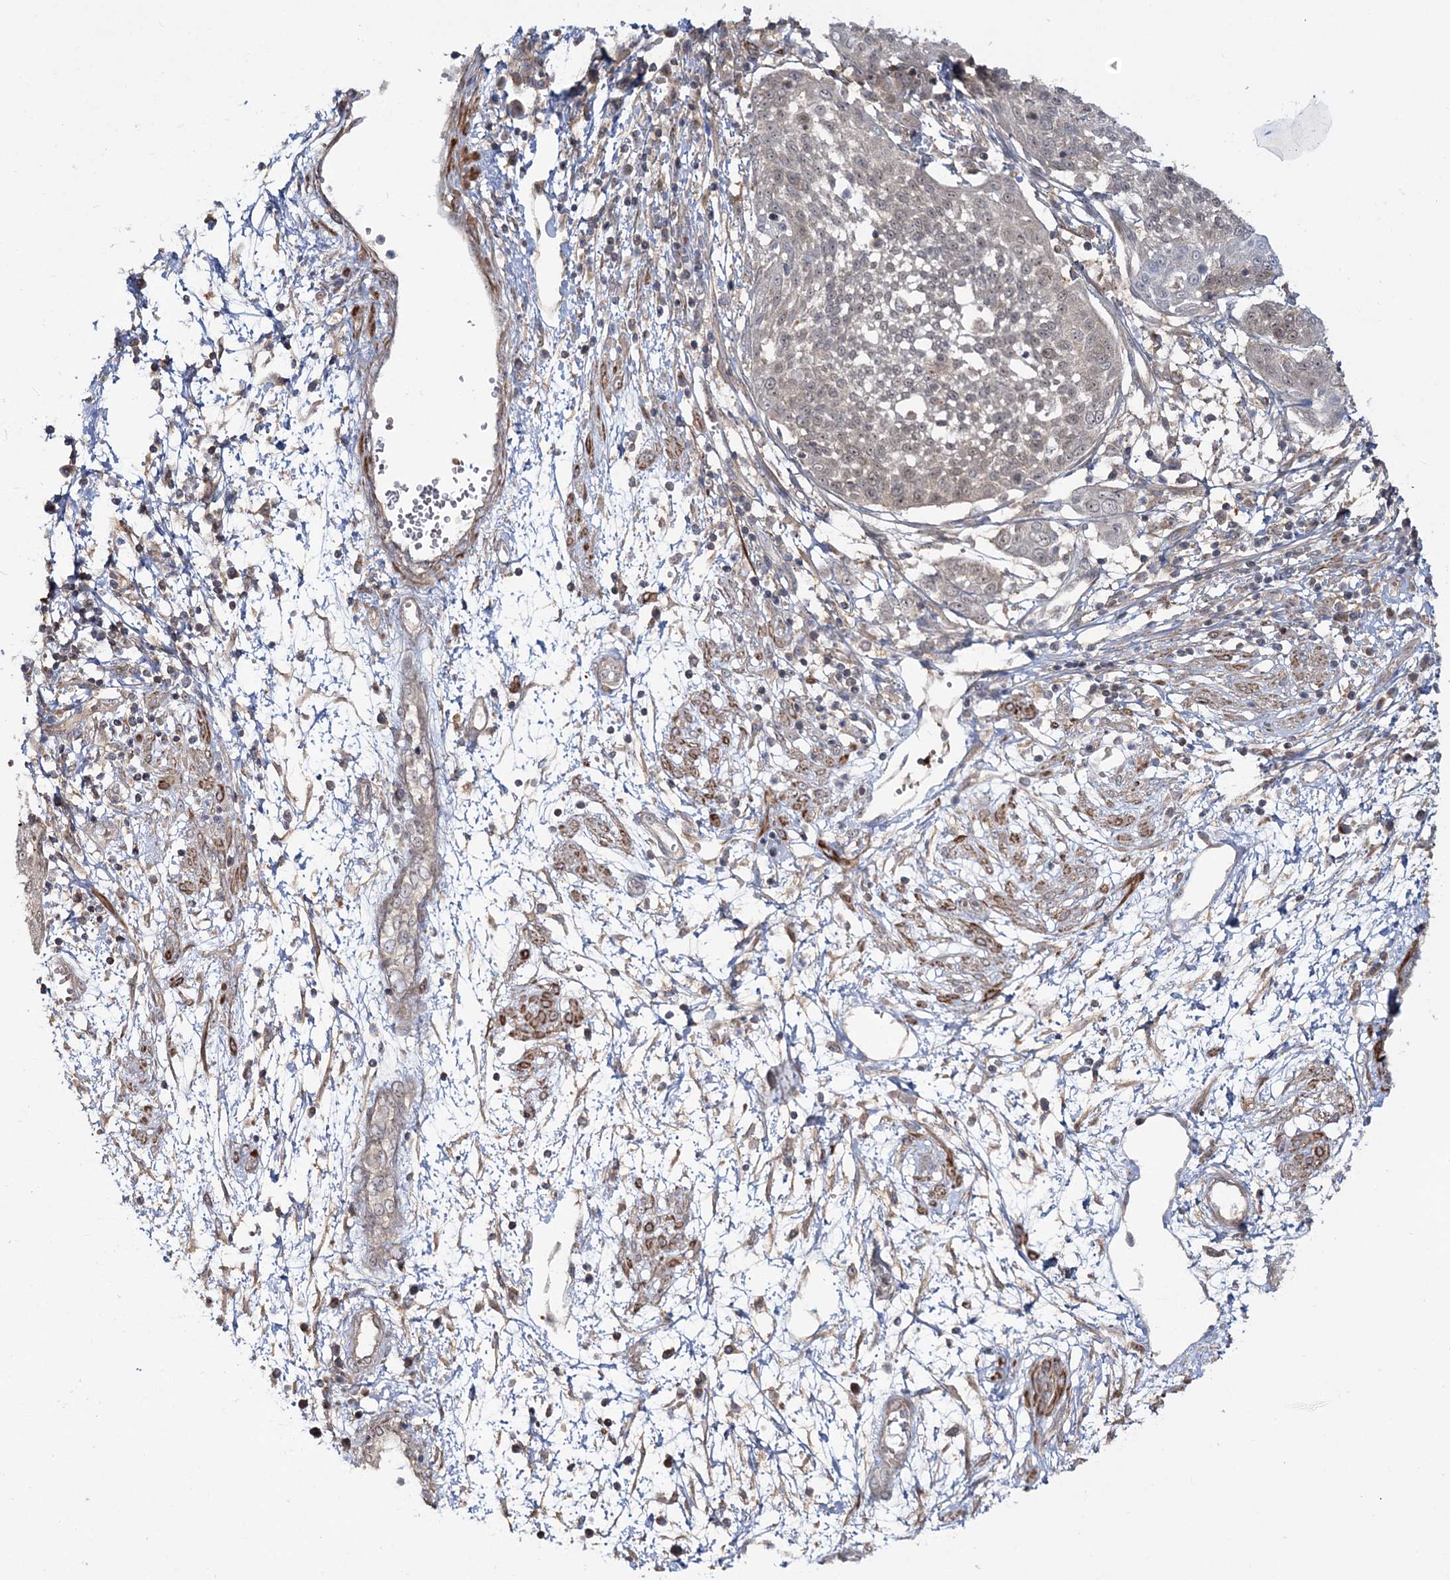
{"staining": {"intensity": "negative", "quantity": "none", "location": "none"}, "tissue": "cervical cancer", "cell_type": "Tumor cells", "image_type": "cancer", "snomed": [{"axis": "morphology", "description": "Squamous cell carcinoma, NOS"}, {"axis": "topography", "description": "Cervix"}], "caption": "Tumor cells show no significant expression in squamous cell carcinoma (cervical). Brightfield microscopy of immunohistochemistry (IHC) stained with DAB (3,3'-diaminobenzidine) (brown) and hematoxylin (blue), captured at high magnification.", "gene": "MOCS2", "patient": {"sex": "female", "age": 34}}